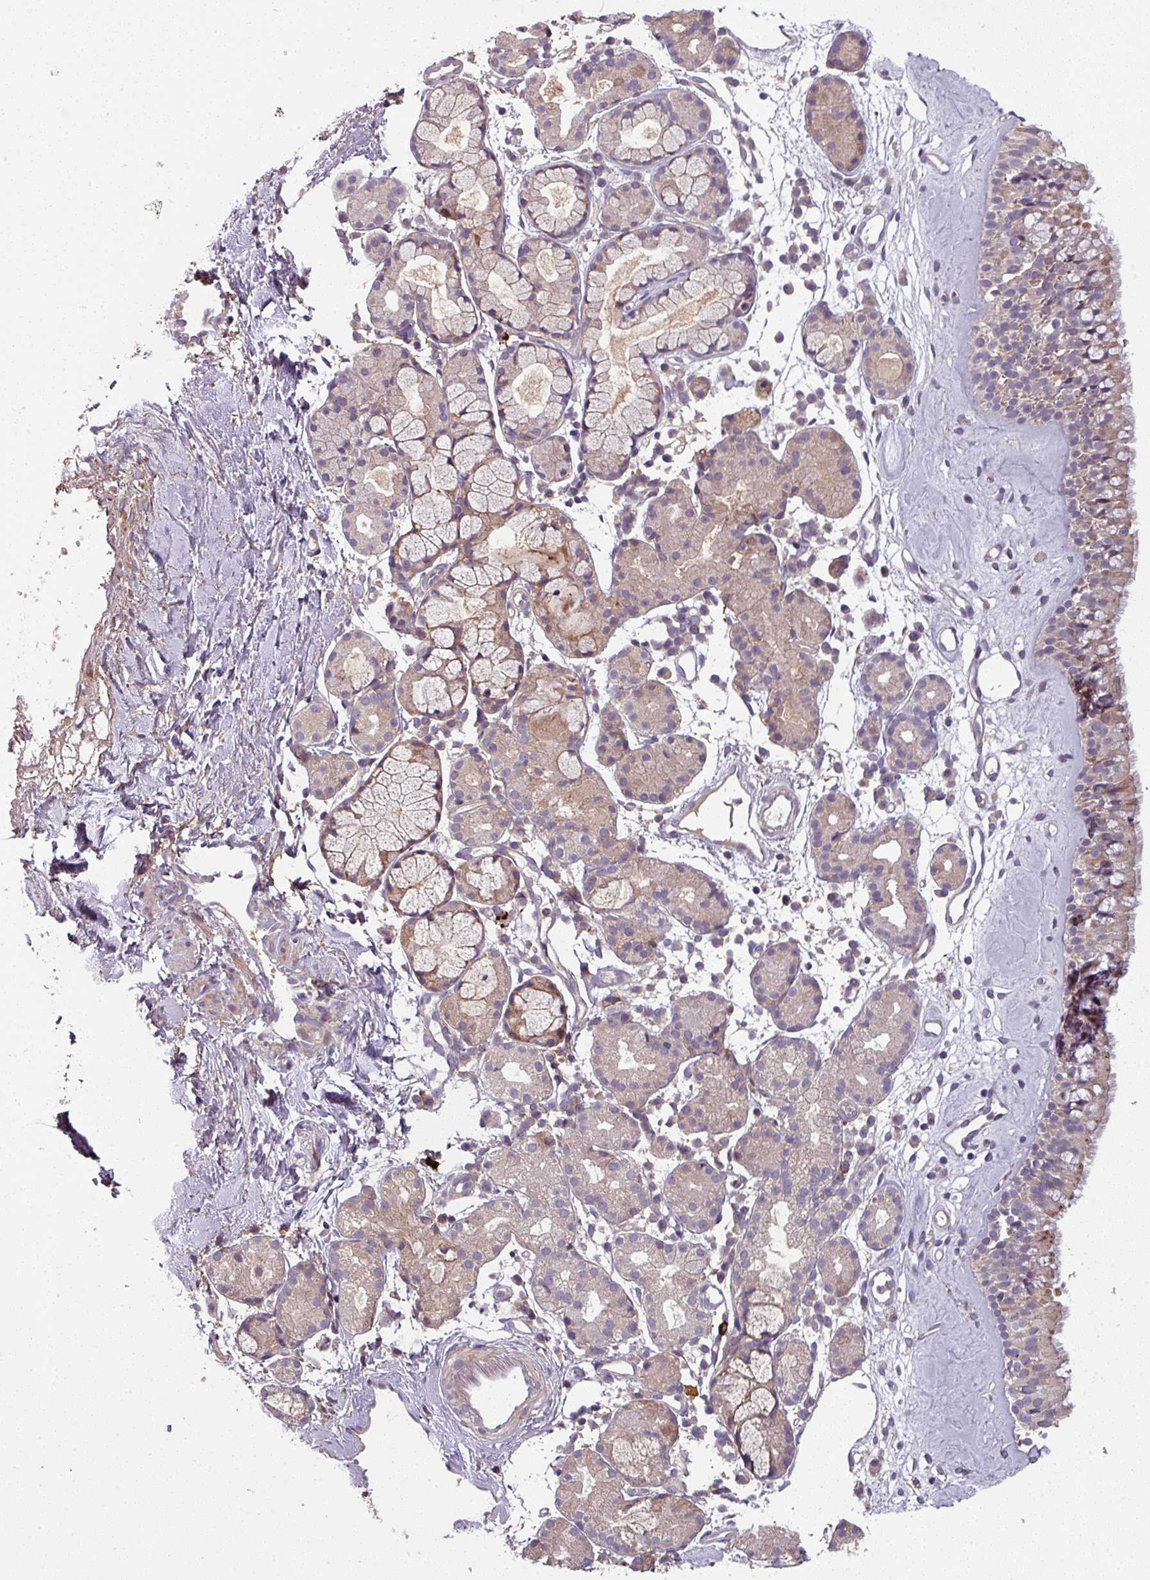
{"staining": {"intensity": "moderate", "quantity": "<25%", "location": "cytoplasmic/membranous"}, "tissue": "nasopharynx", "cell_type": "Respiratory epithelial cells", "image_type": "normal", "snomed": [{"axis": "morphology", "description": "Normal tissue, NOS"}, {"axis": "topography", "description": "Nasopharynx"}], "caption": "This is an image of immunohistochemistry (IHC) staining of benign nasopharynx, which shows moderate positivity in the cytoplasmic/membranous of respiratory epithelial cells.", "gene": "GSKIP", "patient": {"sex": "male", "age": 82}}